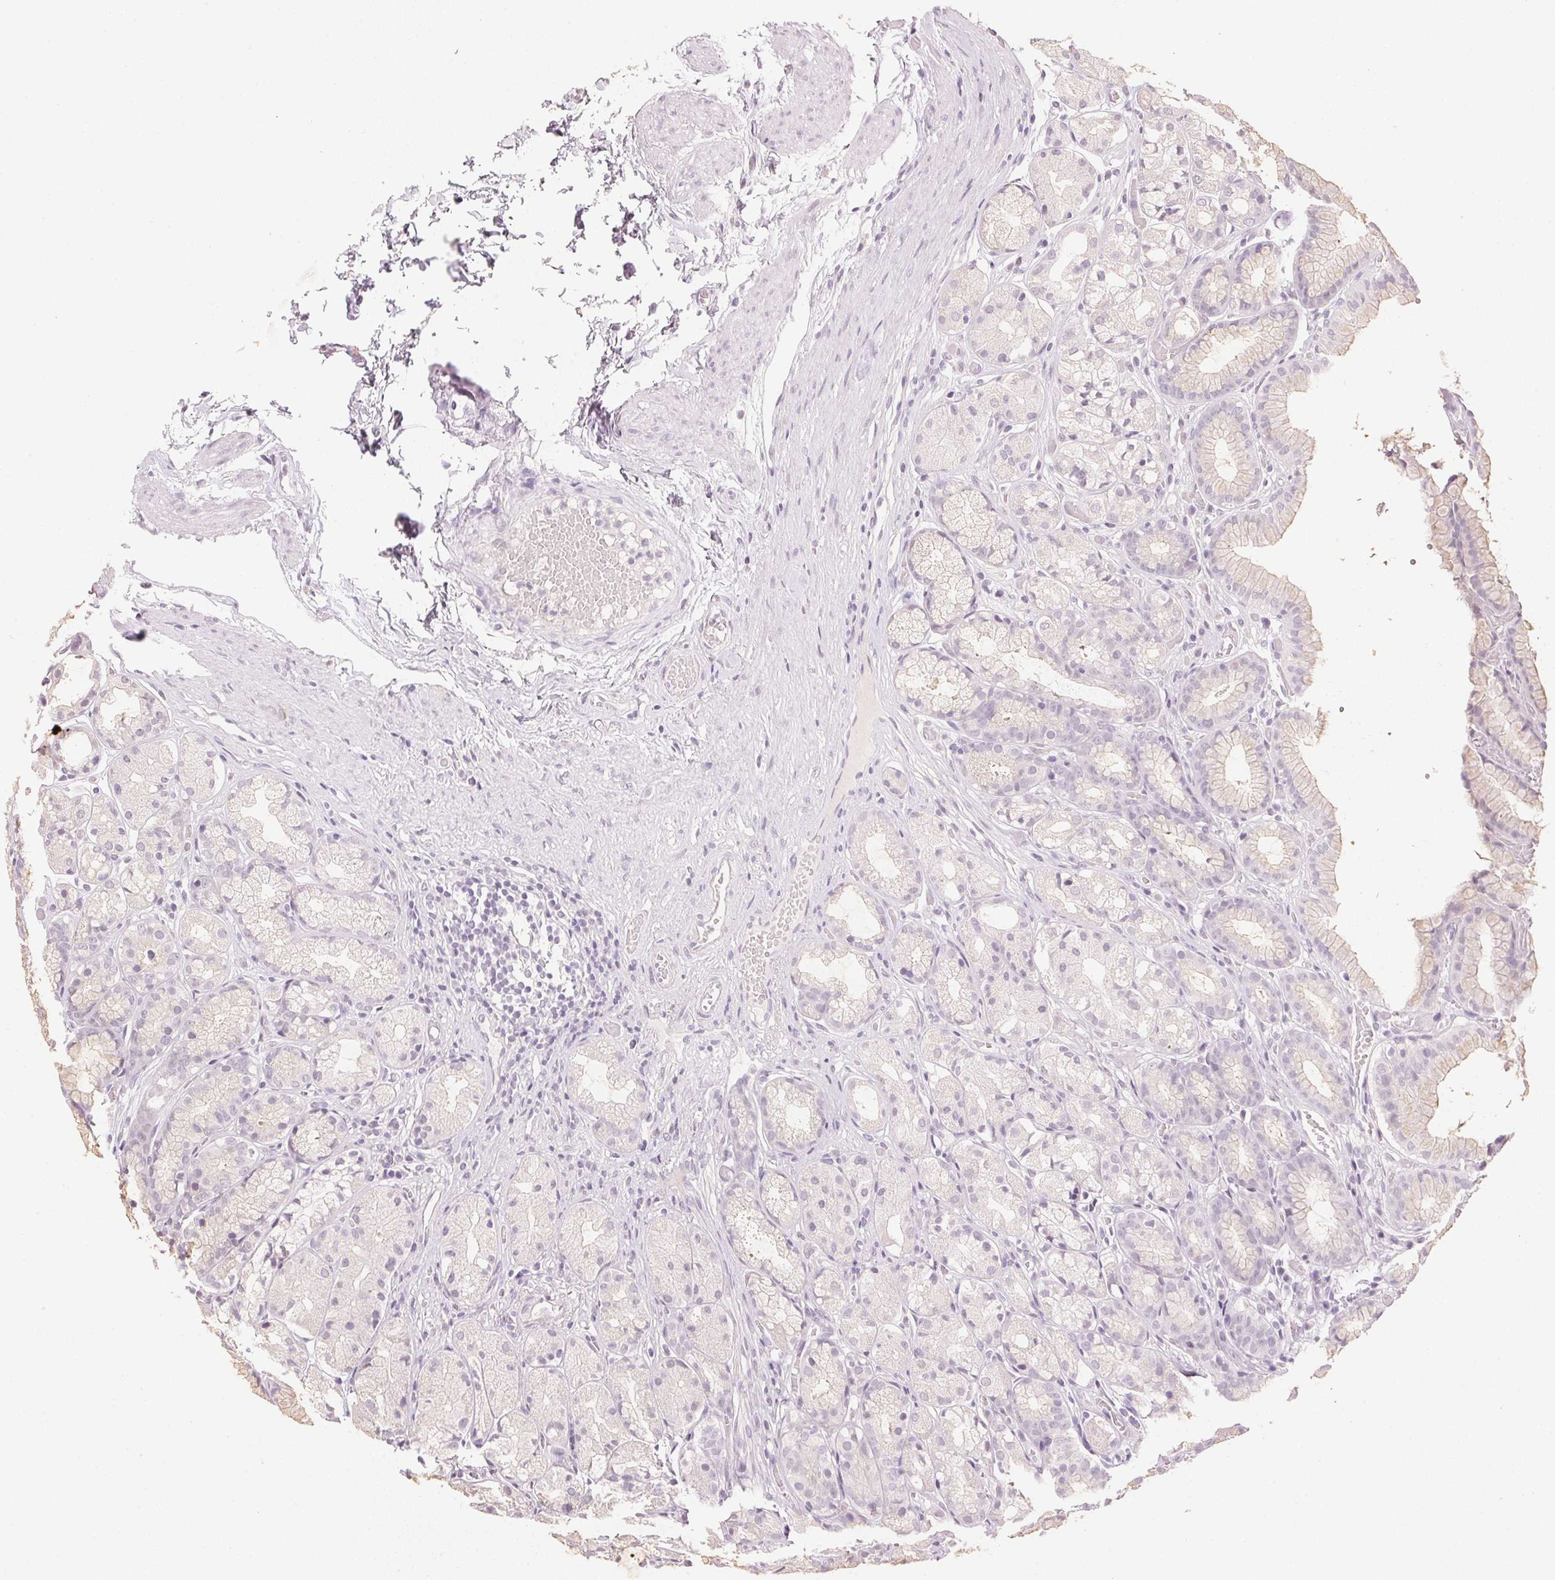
{"staining": {"intensity": "negative", "quantity": "none", "location": "none"}, "tissue": "stomach", "cell_type": "Glandular cells", "image_type": "normal", "snomed": [{"axis": "morphology", "description": "Normal tissue, NOS"}, {"axis": "topography", "description": "Stomach"}], "caption": "Immunohistochemistry (IHC) photomicrograph of normal stomach stained for a protein (brown), which reveals no expression in glandular cells.", "gene": "IGFBP1", "patient": {"sex": "male", "age": 70}}